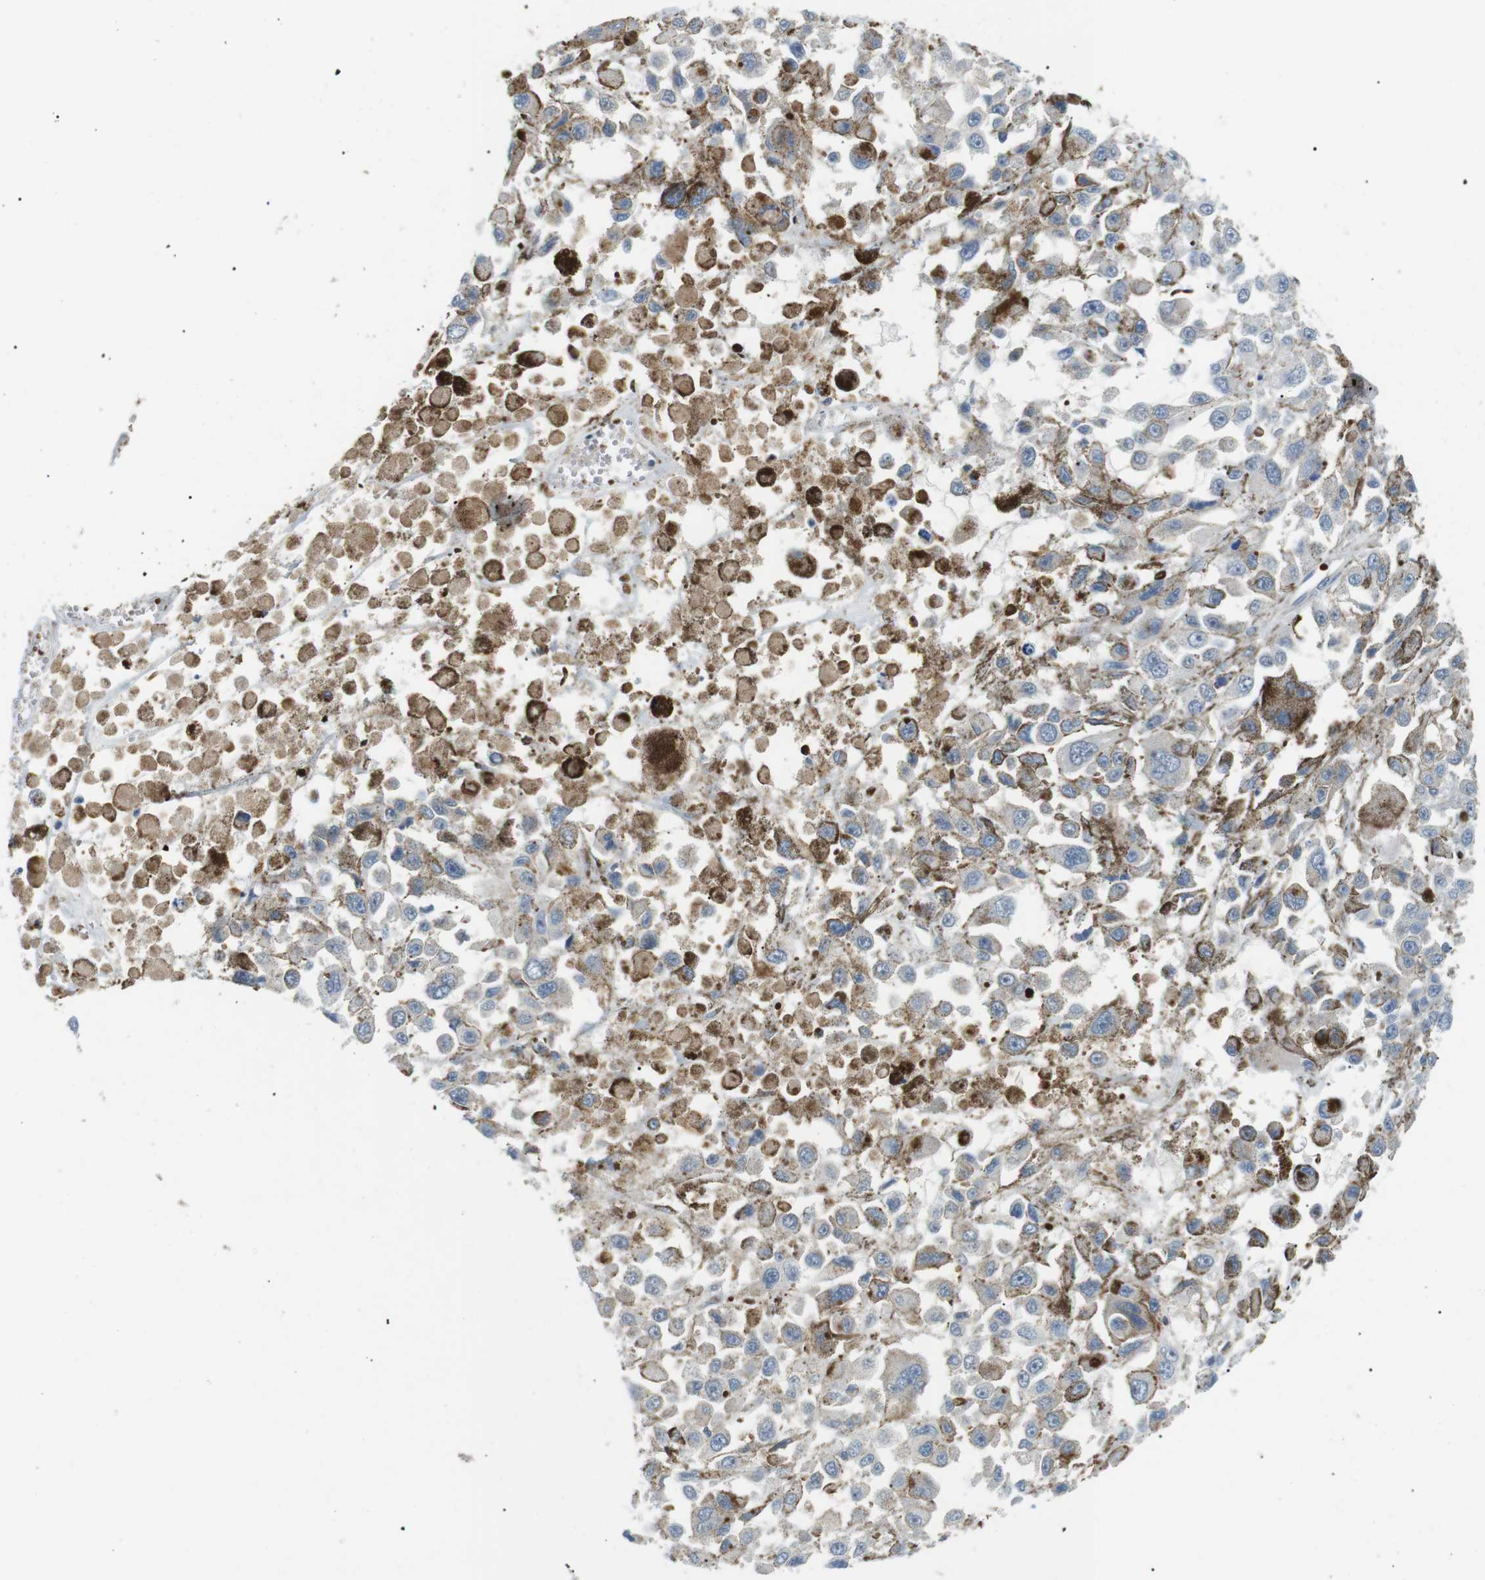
{"staining": {"intensity": "negative", "quantity": "none", "location": "none"}, "tissue": "melanoma", "cell_type": "Tumor cells", "image_type": "cancer", "snomed": [{"axis": "morphology", "description": "Malignant melanoma, Metastatic site"}, {"axis": "topography", "description": "Lymph node"}], "caption": "This is a histopathology image of immunohistochemistry (IHC) staining of malignant melanoma (metastatic site), which shows no expression in tumor cells. Brightfield microscopy of immunohistochemistry (IHC) stained with DAB (3,3'-diaminobenzidine) (brown) and hematoxylin (blue), captured at high magnification.", "gene": "B4GALNT2", "patient": {"sex": "male", "age": 59}}